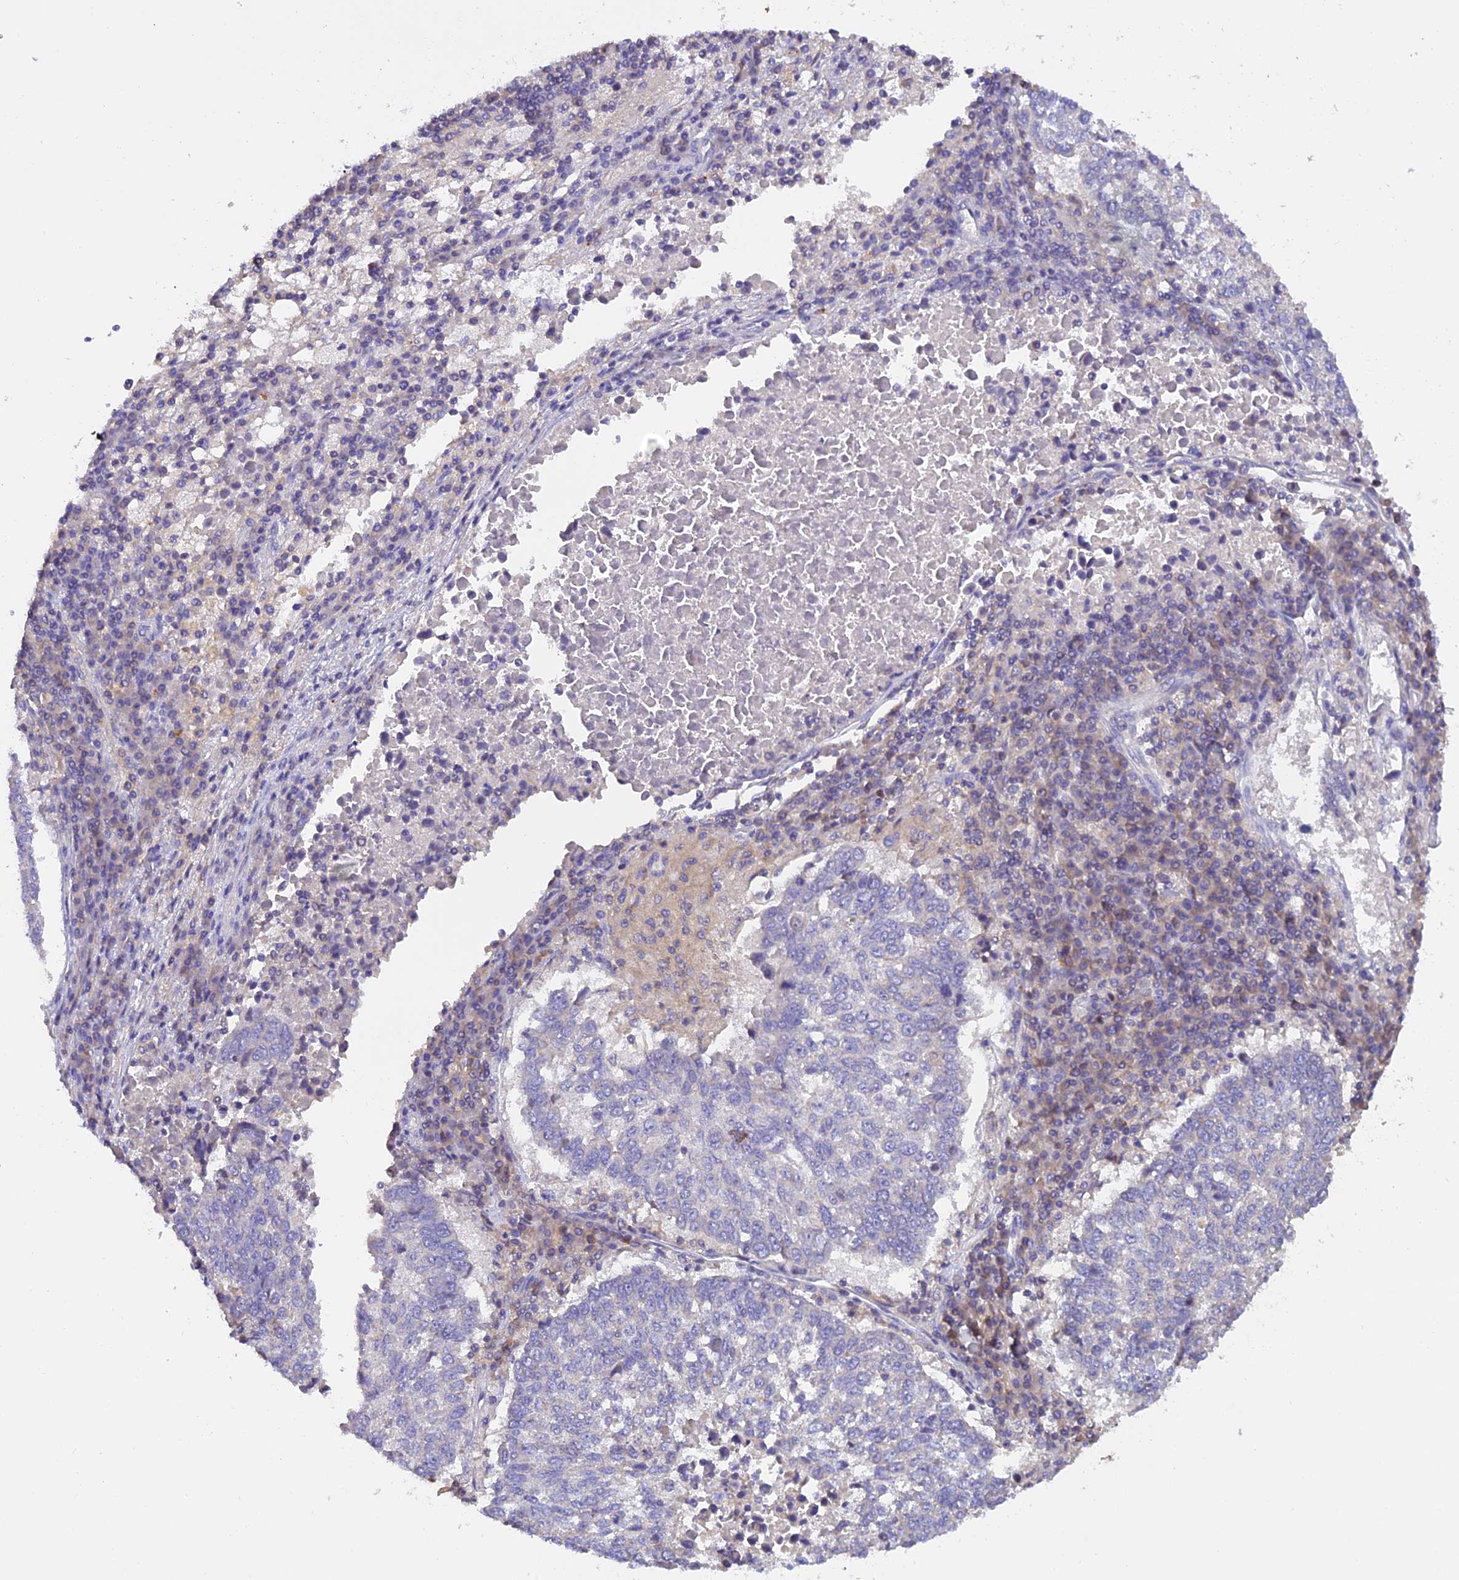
{"staining": {"intensity": "negative", "quantity": "none", "location": "none"}, "tissue": "lung cancer", "cell_type": "Tumor cells", "image_type": "cancer", "snomed": [{"axis": "morphology", "description": "Squamous cell carcinoma, NOS"}, {"axis": "topography", "description": "Lung"}], "caption": "Immunohistochemical staining of human lung squamous cell carcinoma shows no significant positivity in tumor cells.", "gene": "LPXN", "patient": {"sex": "male", "age": 73}}